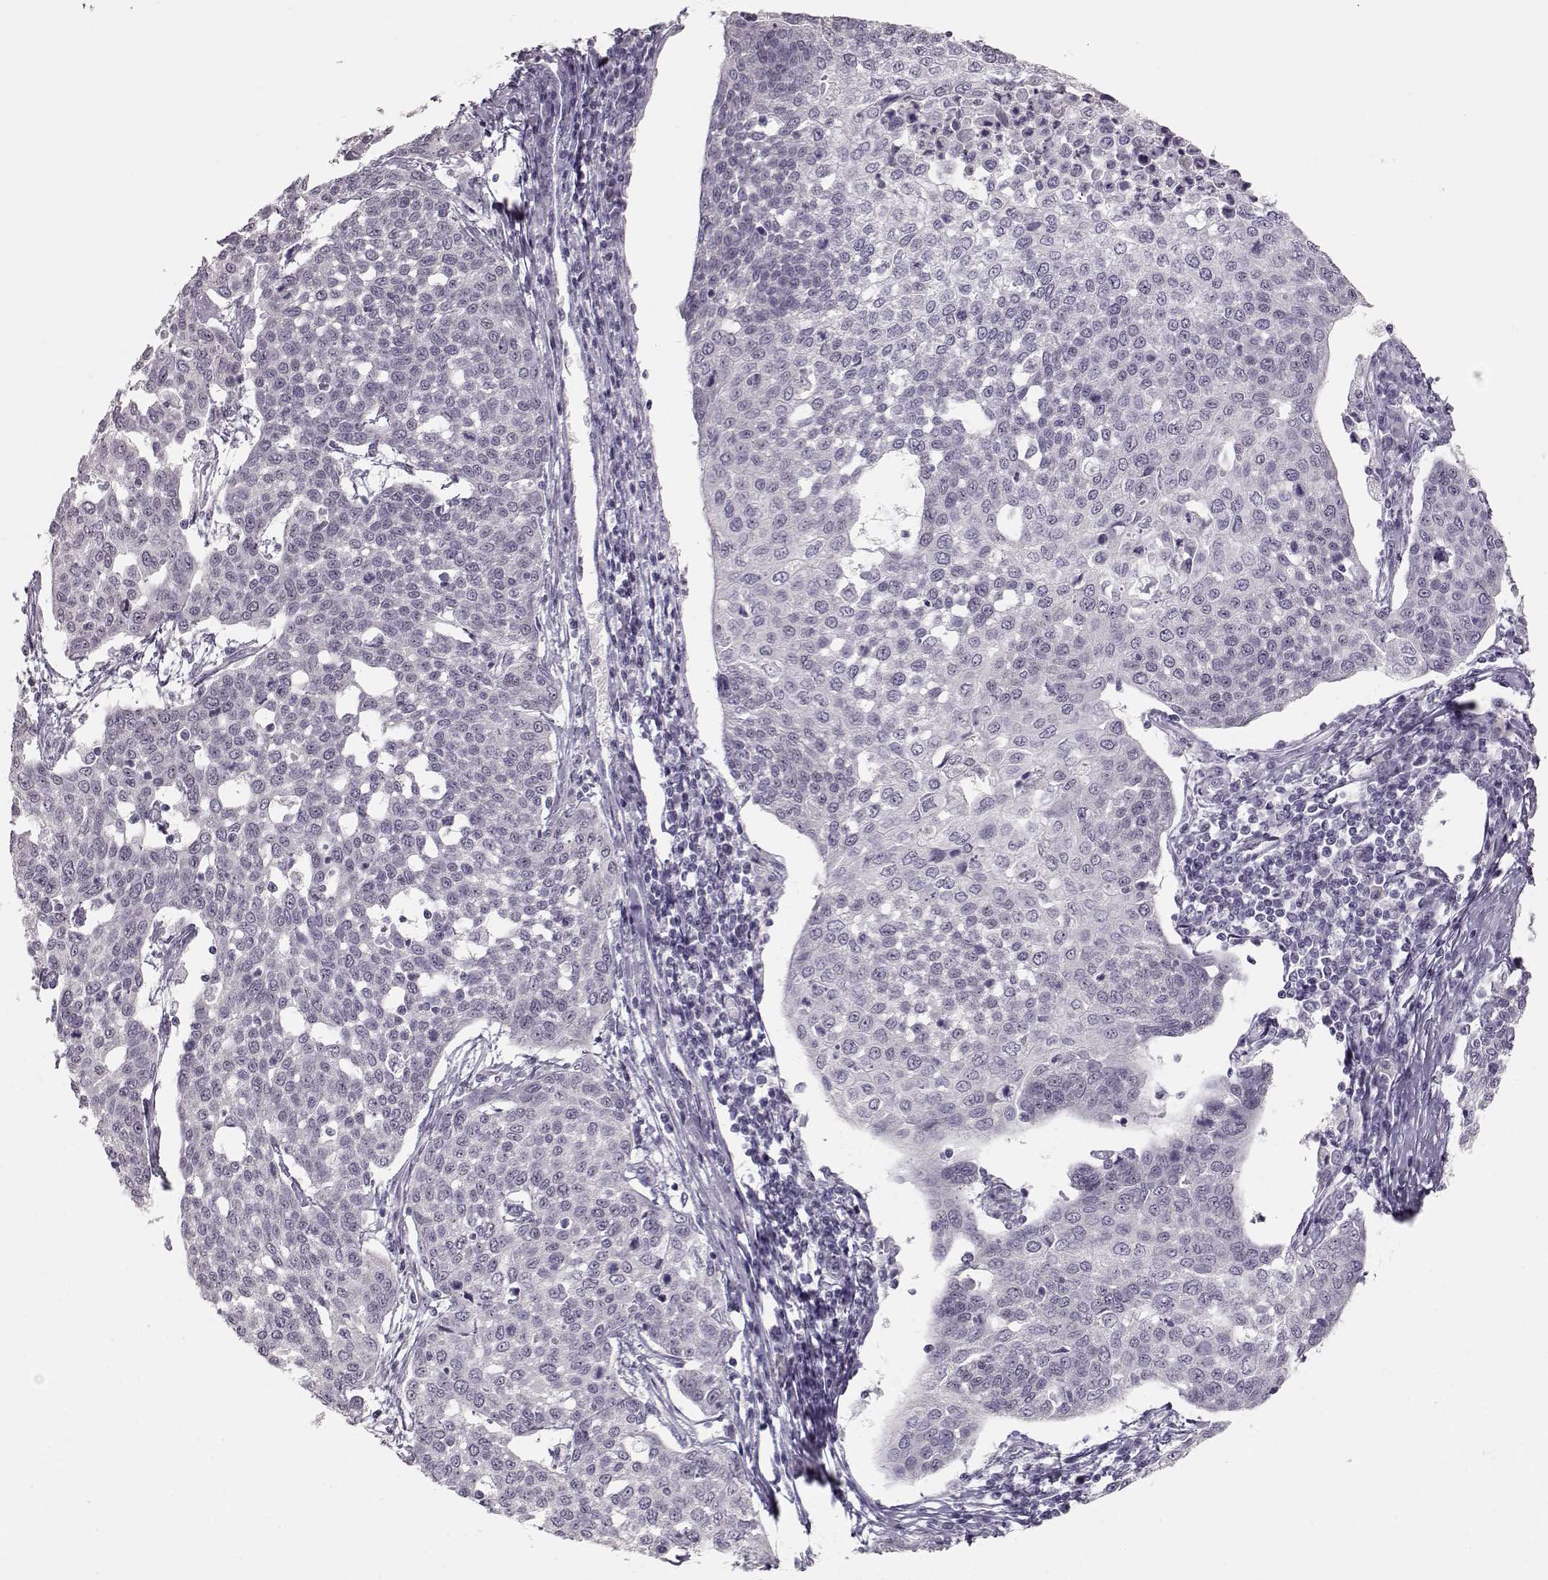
{"staining": {"intensity": "negative", "quantity": "none", "location": "none"}, "tissue": "cervical cancer", "cell_type": "Tumor cells", "image_type": "cancer", "snomed": [{"axis": "morphology", "description": "Squamous cell carcinoma, NOS"}, {"axis": "topography", "description": "Cervix"}], "caption": "A high-resolution image shows immunohistochemistry staining of cervical squamous cell carcinoma, which demonstrates no significant positivity in tumor cells.", "gene": "FAM205A", "patient": {"sex": "female", "age": 34}}